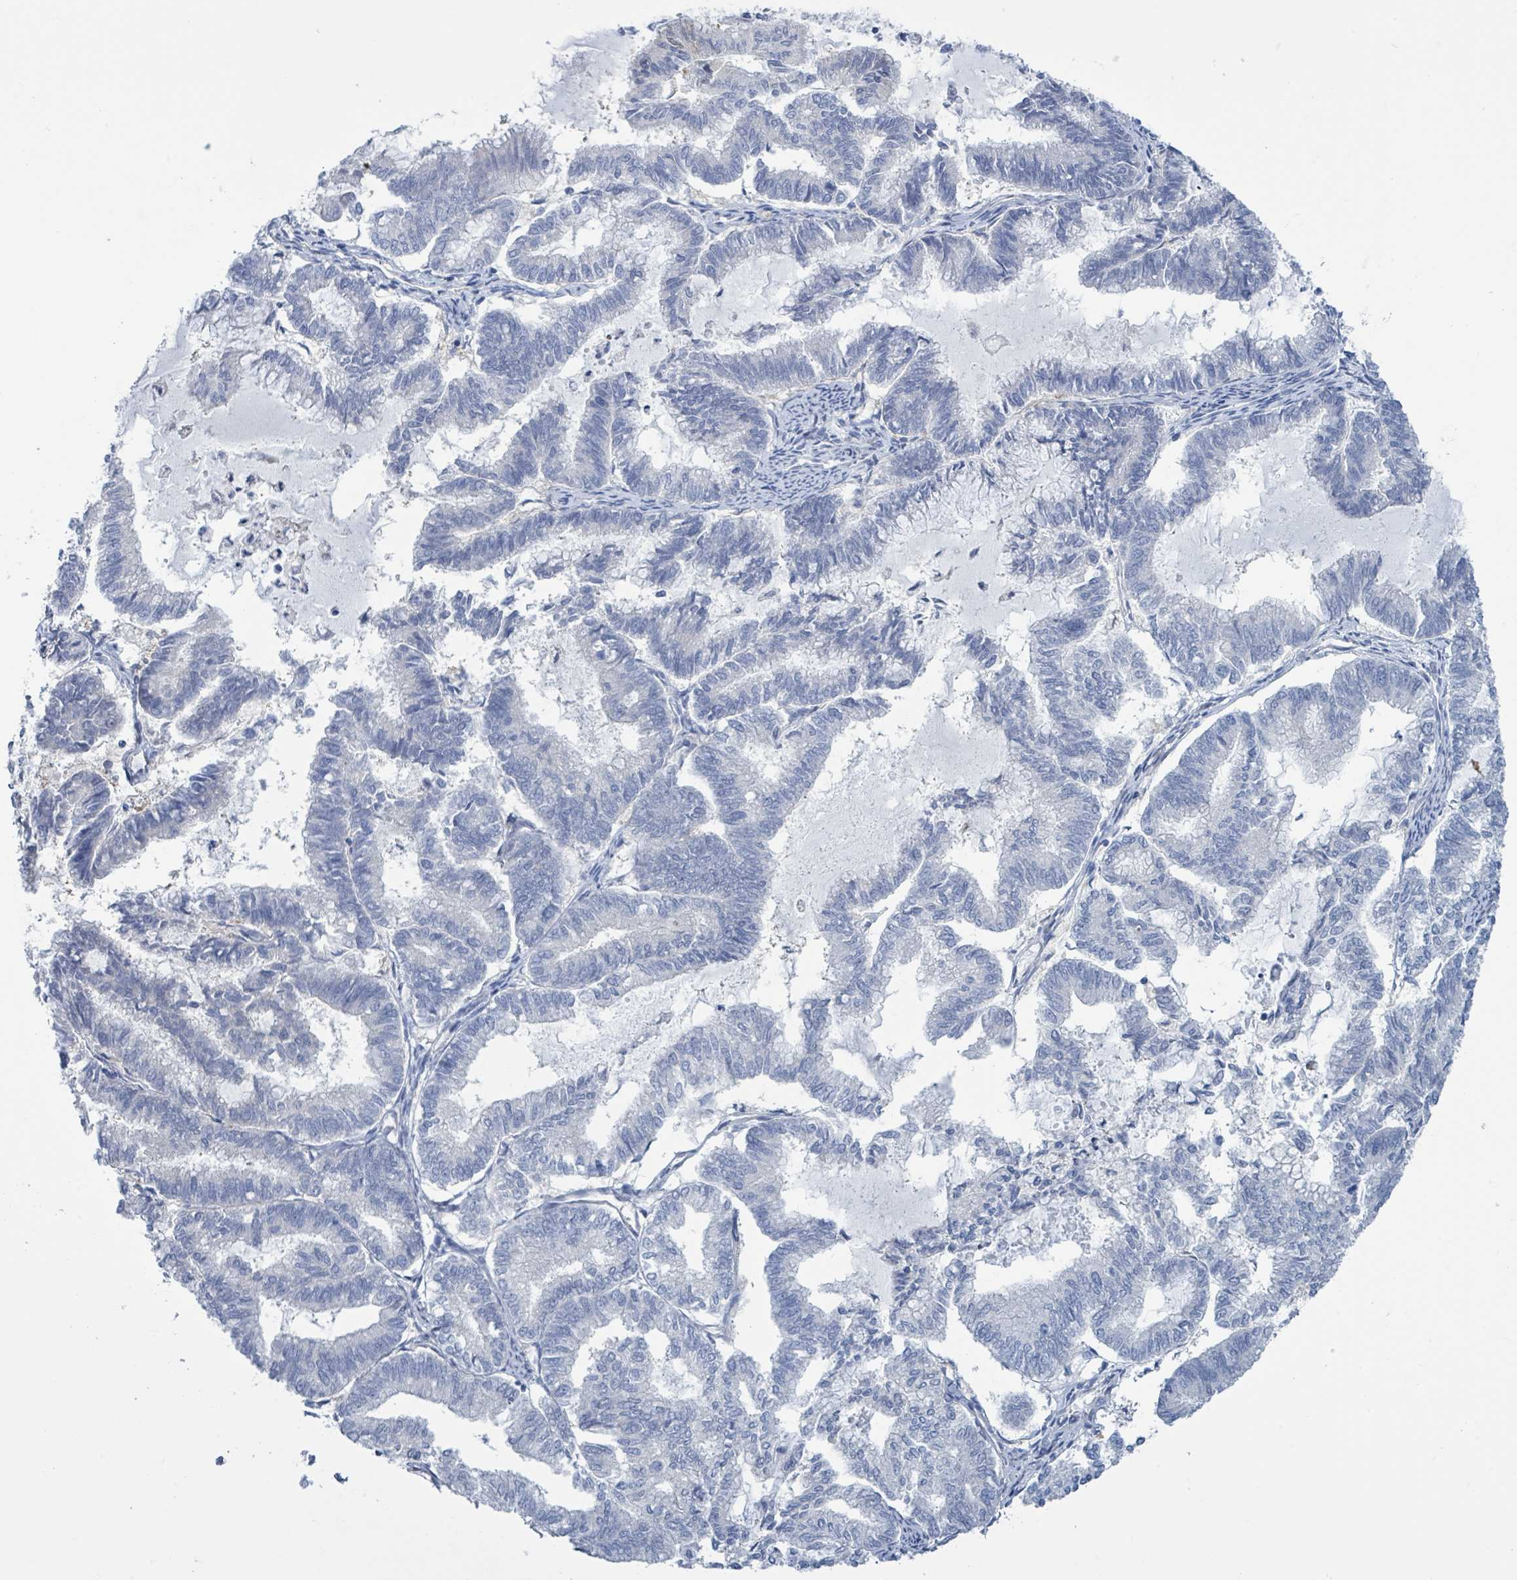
{"staining": {"intensity": "negative", "quantity": "none", "location": "none"}, "tissue": "endometrial cancer", "cell_type": "Tumor cells", "image_type": "cancer", "snomed": [{"axis": "morphology", "description": "Adenocarcinoma, NOS"}, {"axis": "topography", "description": "Endometrium"}], "caption": "Endometrial adenocarcinoma was stained to show a protein in brown. There is no significant positivity in tumor cells. (Brightfield microscopy of DAB (3,3'-diaminobenzidine) immunohistochemistry (IHC) at high magnification).", "gene": "DGKZ", "patient": {"sex": "female", "age": 79}}